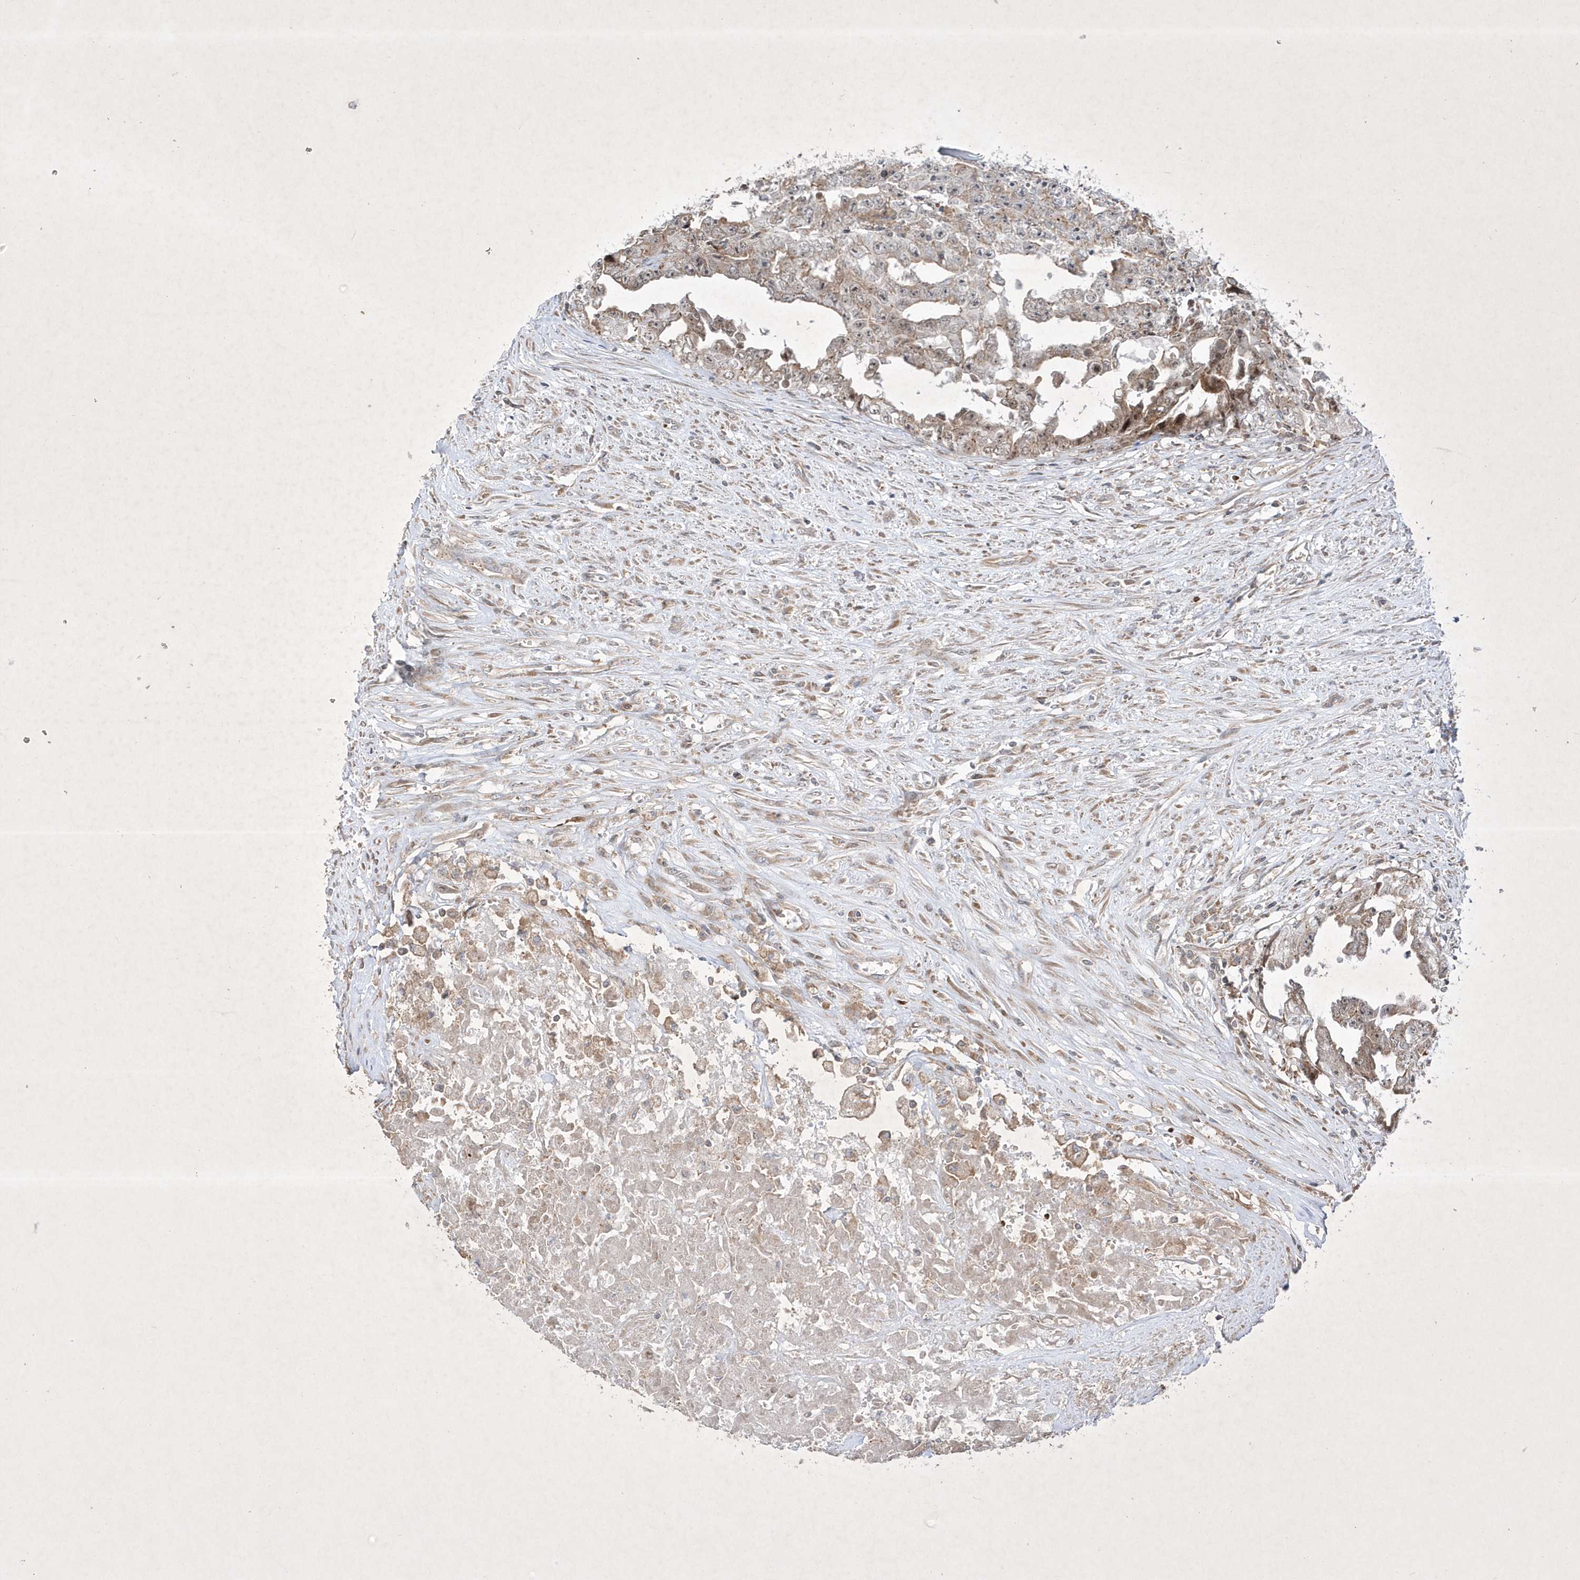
{"staining": {"intensity": "weak", "quantity": ">75%", "location": "cytoplasmic/membranous"}, "tissue": "testis cancer", "cell_type": "Tumor cells", "image_type": "cancer", "snomed": [{"axis": "morphology", "description": "Seminoma, NOS"}, {"axis": "morphology", "description": "Carcinoma, Embryonal, NOS"}, {"axis": "topography", "description": "Testis"}], "caption": "Embryonal carcinoma (testis) stained with a protein marker exhibits weak staining in tumor cells.", "gene": "OPA1", "patient": {"sex": "male", "age": 43}}